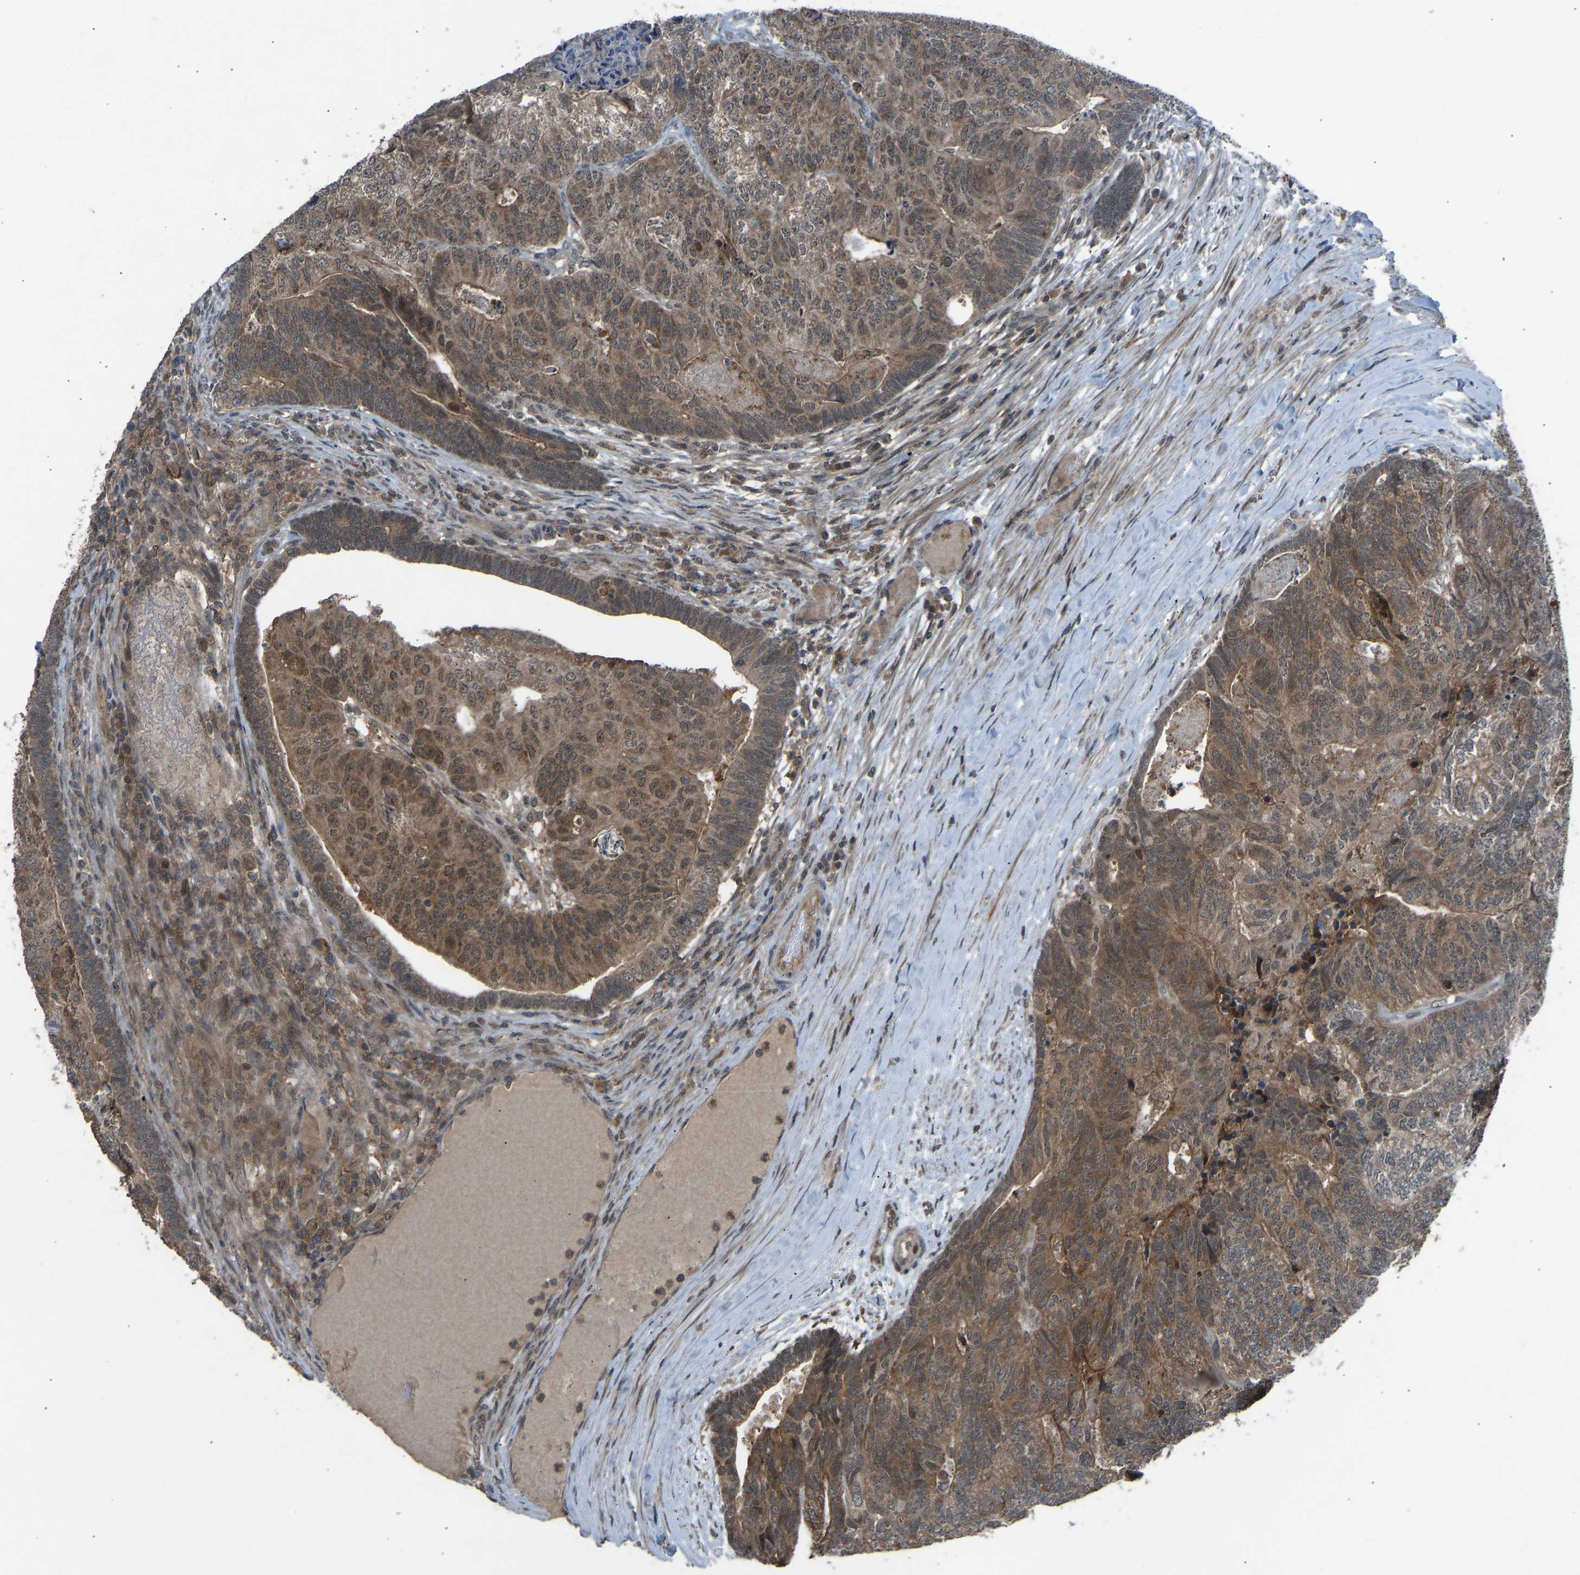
{"staining": {"intensity": "moderate", "quantity": ">75%", "location": "cytoplasmic/membranous"}, "tissue": "colorectal cancer", "cell_type": "Tumor cells", "image_type": "cancer", "snomed": [{"axis": "morphology", "description": "Adenocarcinoma, NOS"}, {"axis": "topography", "description": "Colon"}], "caption": "The histopathology image exhibits a brown stain indicating the presence of a protein in the cytoplasmic/membranous of tumor cells in colorectal cancer (adenocarcinoma).", "gene": "SLC43A1", "patient": {"sex": "female", "age": 67}}